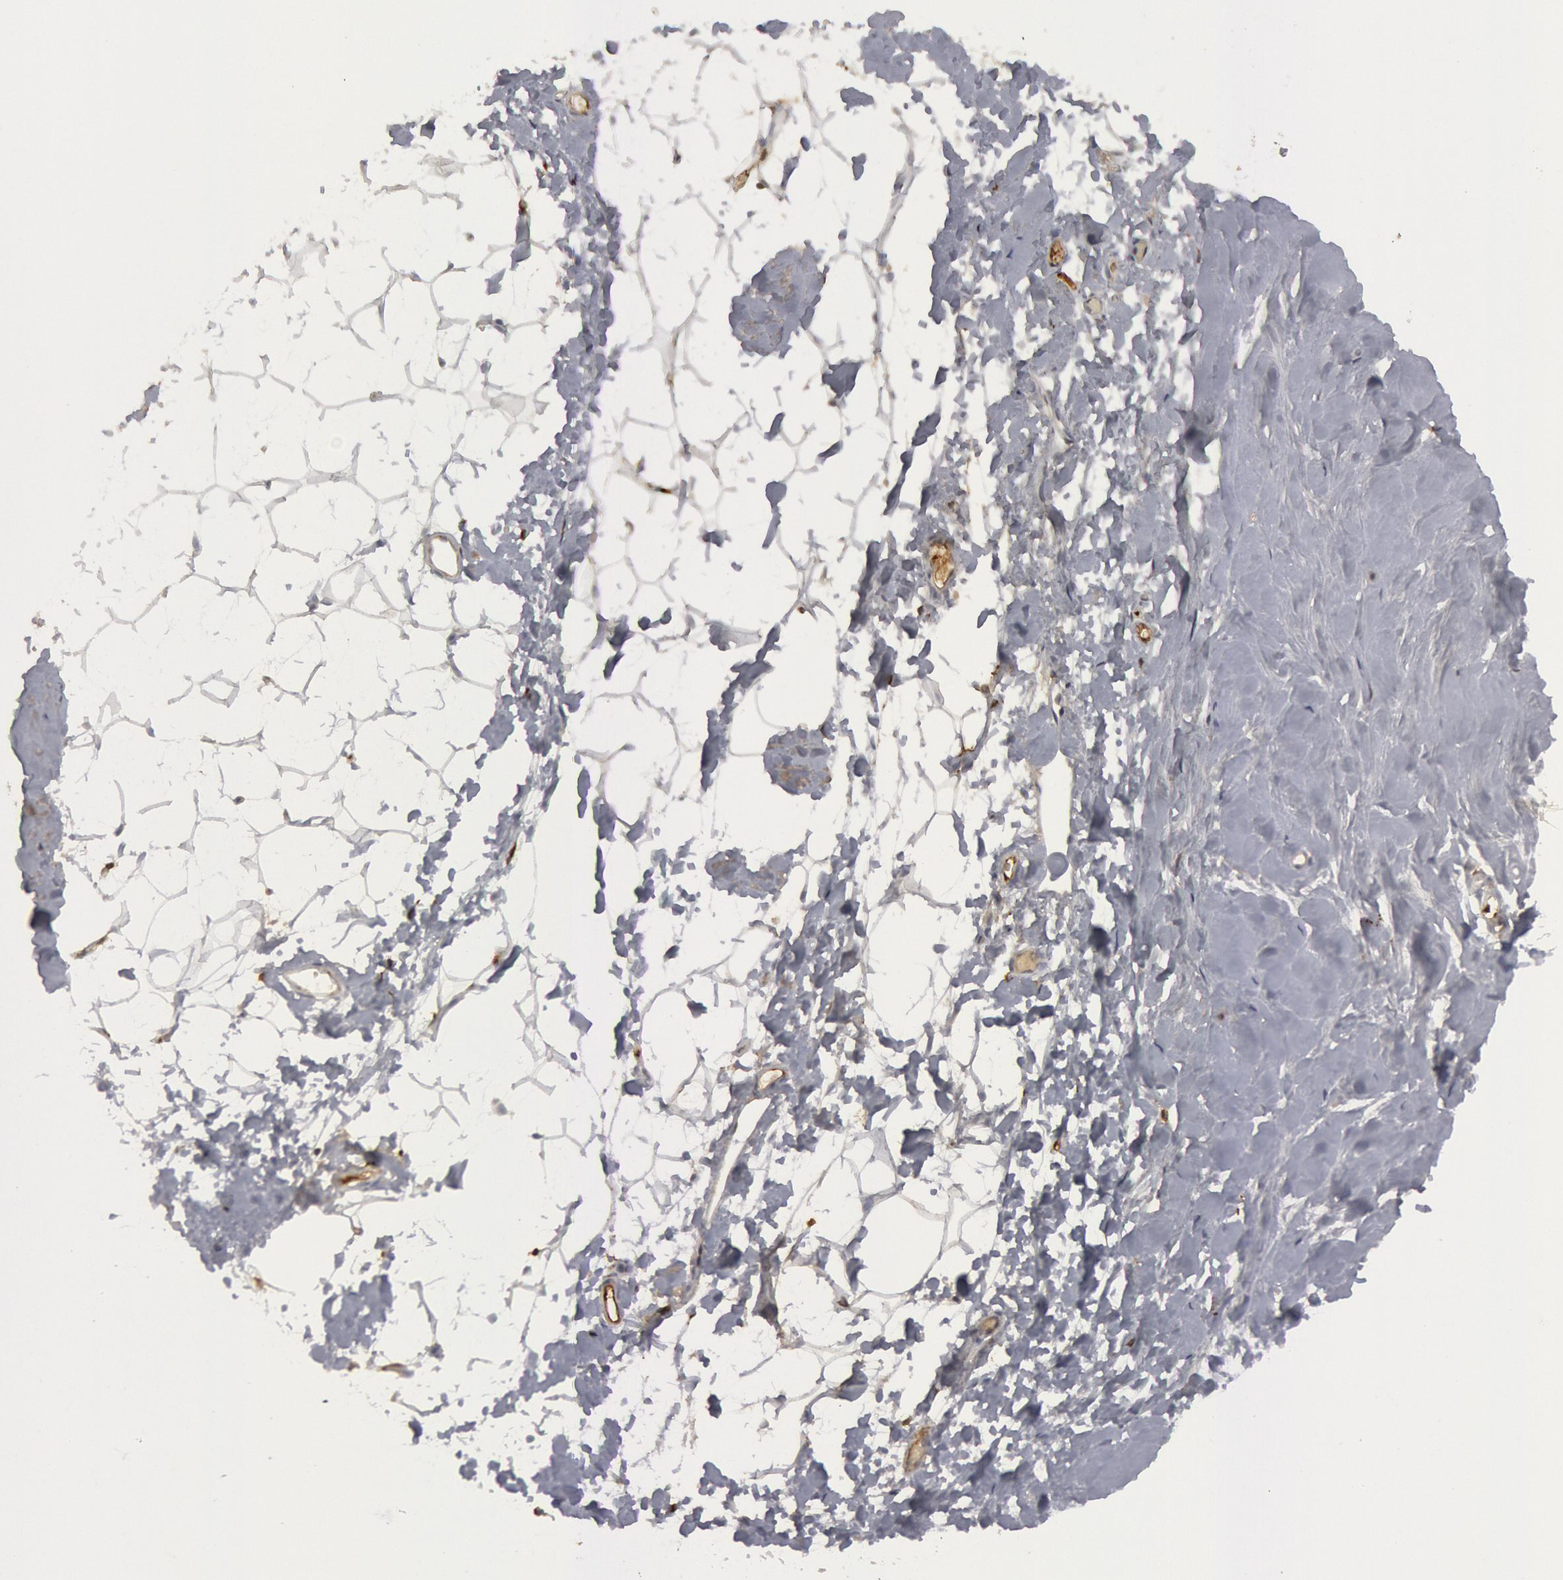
{"staining": {"intensity": "negative", "quantity": "none", "location": "none"}, "tissue": "adipose tissue", "cell_type": "Adipocytes", "image_type": "normal", "snomed": [{"axis": "morphology", "description": "Normal tissue, NOS"}, {"axis": "morphology", "description": "Fibrosis, NOS"}, {"axis": "topography", "description": "Breast"}], "caption": "IHC histopathology image of normal adipose tissue stained for a protein (brown), which demonstrates no expression in adipocytes. Brightfield microscopy of immunohistochemistry stained with DAB (3,3'-diaminobenzidine) (brown) and hematoxylin (blue), captured at high magnification.", "gene": "C1QC", "patient": {"sex": "female", "age": 24}}